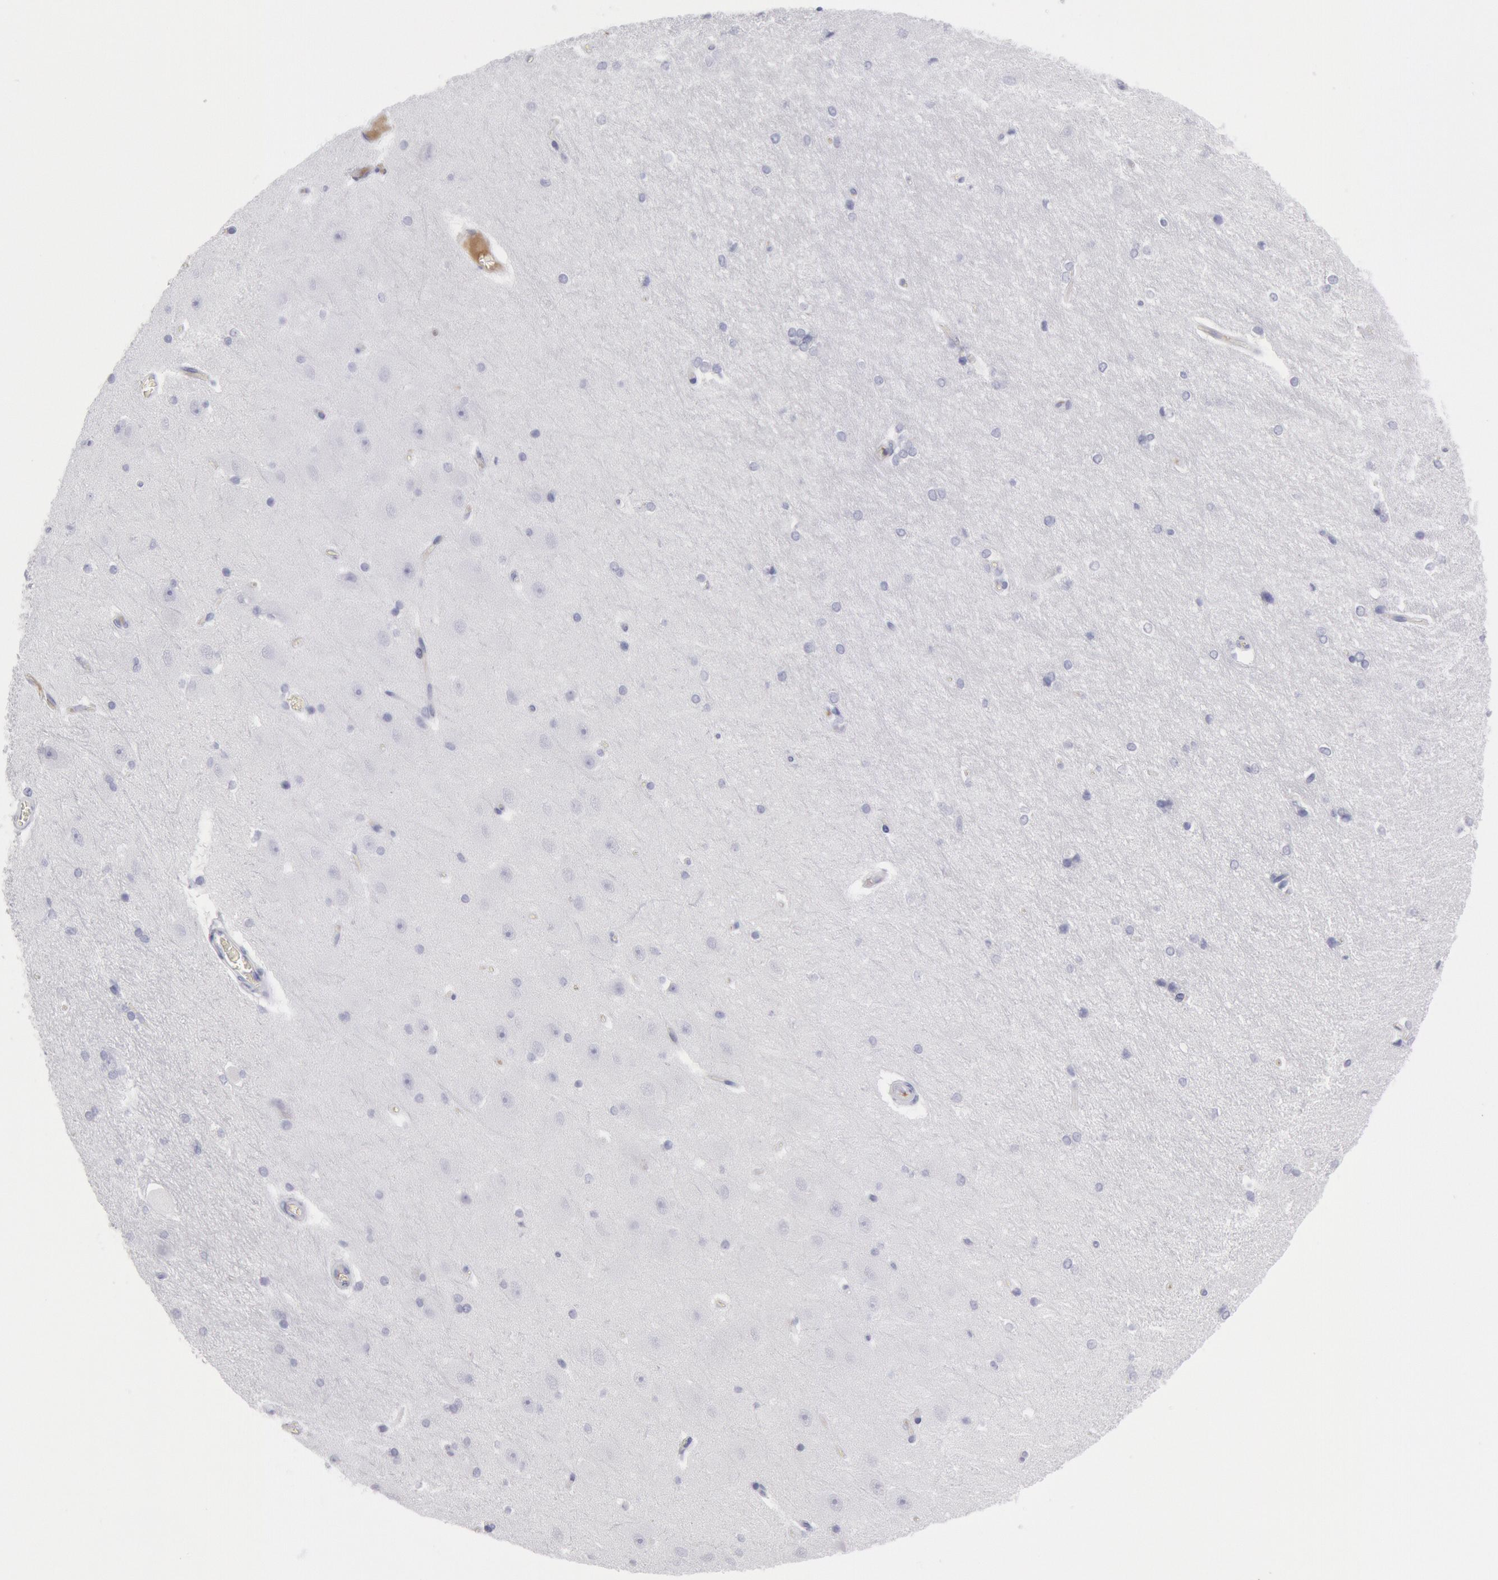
{"staining": {"intensity": "negative", "quantity": "none", "location": "none"}, "tissue": "hippocampus", "cell_type": "Glial cells", "image_type": "normal", "snomed": [{"axis": "morphology", "description": "Normal tissue, NOS"}, {"axis": "topography", "description": "Hippocampus"}], "caption": "The image reveals no significant positivity in glial cells of hippocampus. Nuclei are stained in blue.", "gene": "FCN1", "patient": {"sex": "female", "age": 19}}